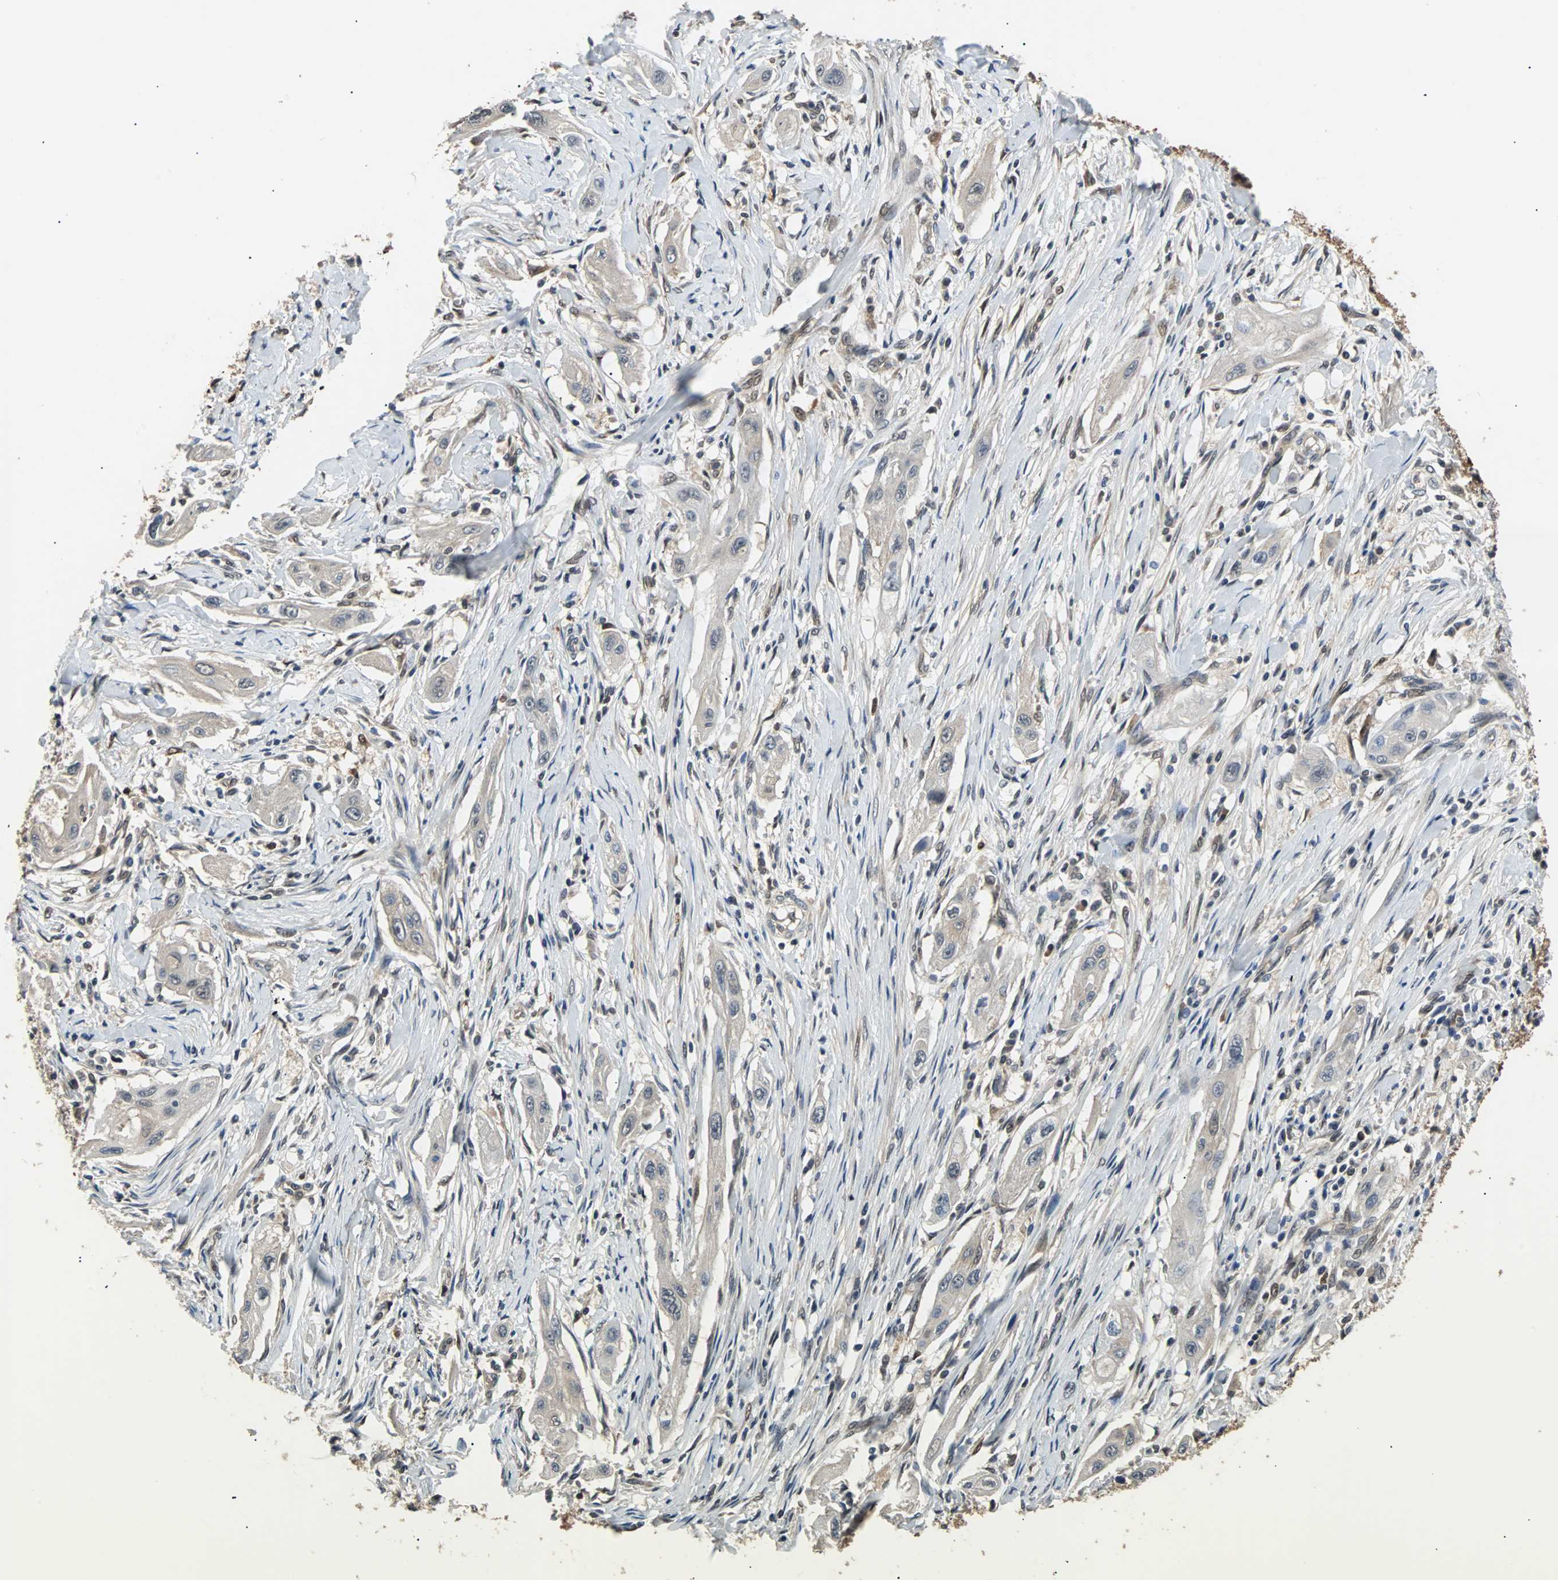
{"staining": {"intensity": "weak", "quantity": "<25%", "location": "cytoplasmic/membranous"}, "tissue": "lung cancer", "cell_type": "Tumor cells", "image_type": "cancer", "snomed": [{"axis": "morphology", "description": "Squamous cell carcinoma, NOS"}, {"axis": "topography", "description": "Lung"}], "caption": "Tumor cells are negative for protein expression in human lung cancer (squamous cell carcinoma).", "gene": "PRDX6", "patient": {"sex": "female", "age": 47}}